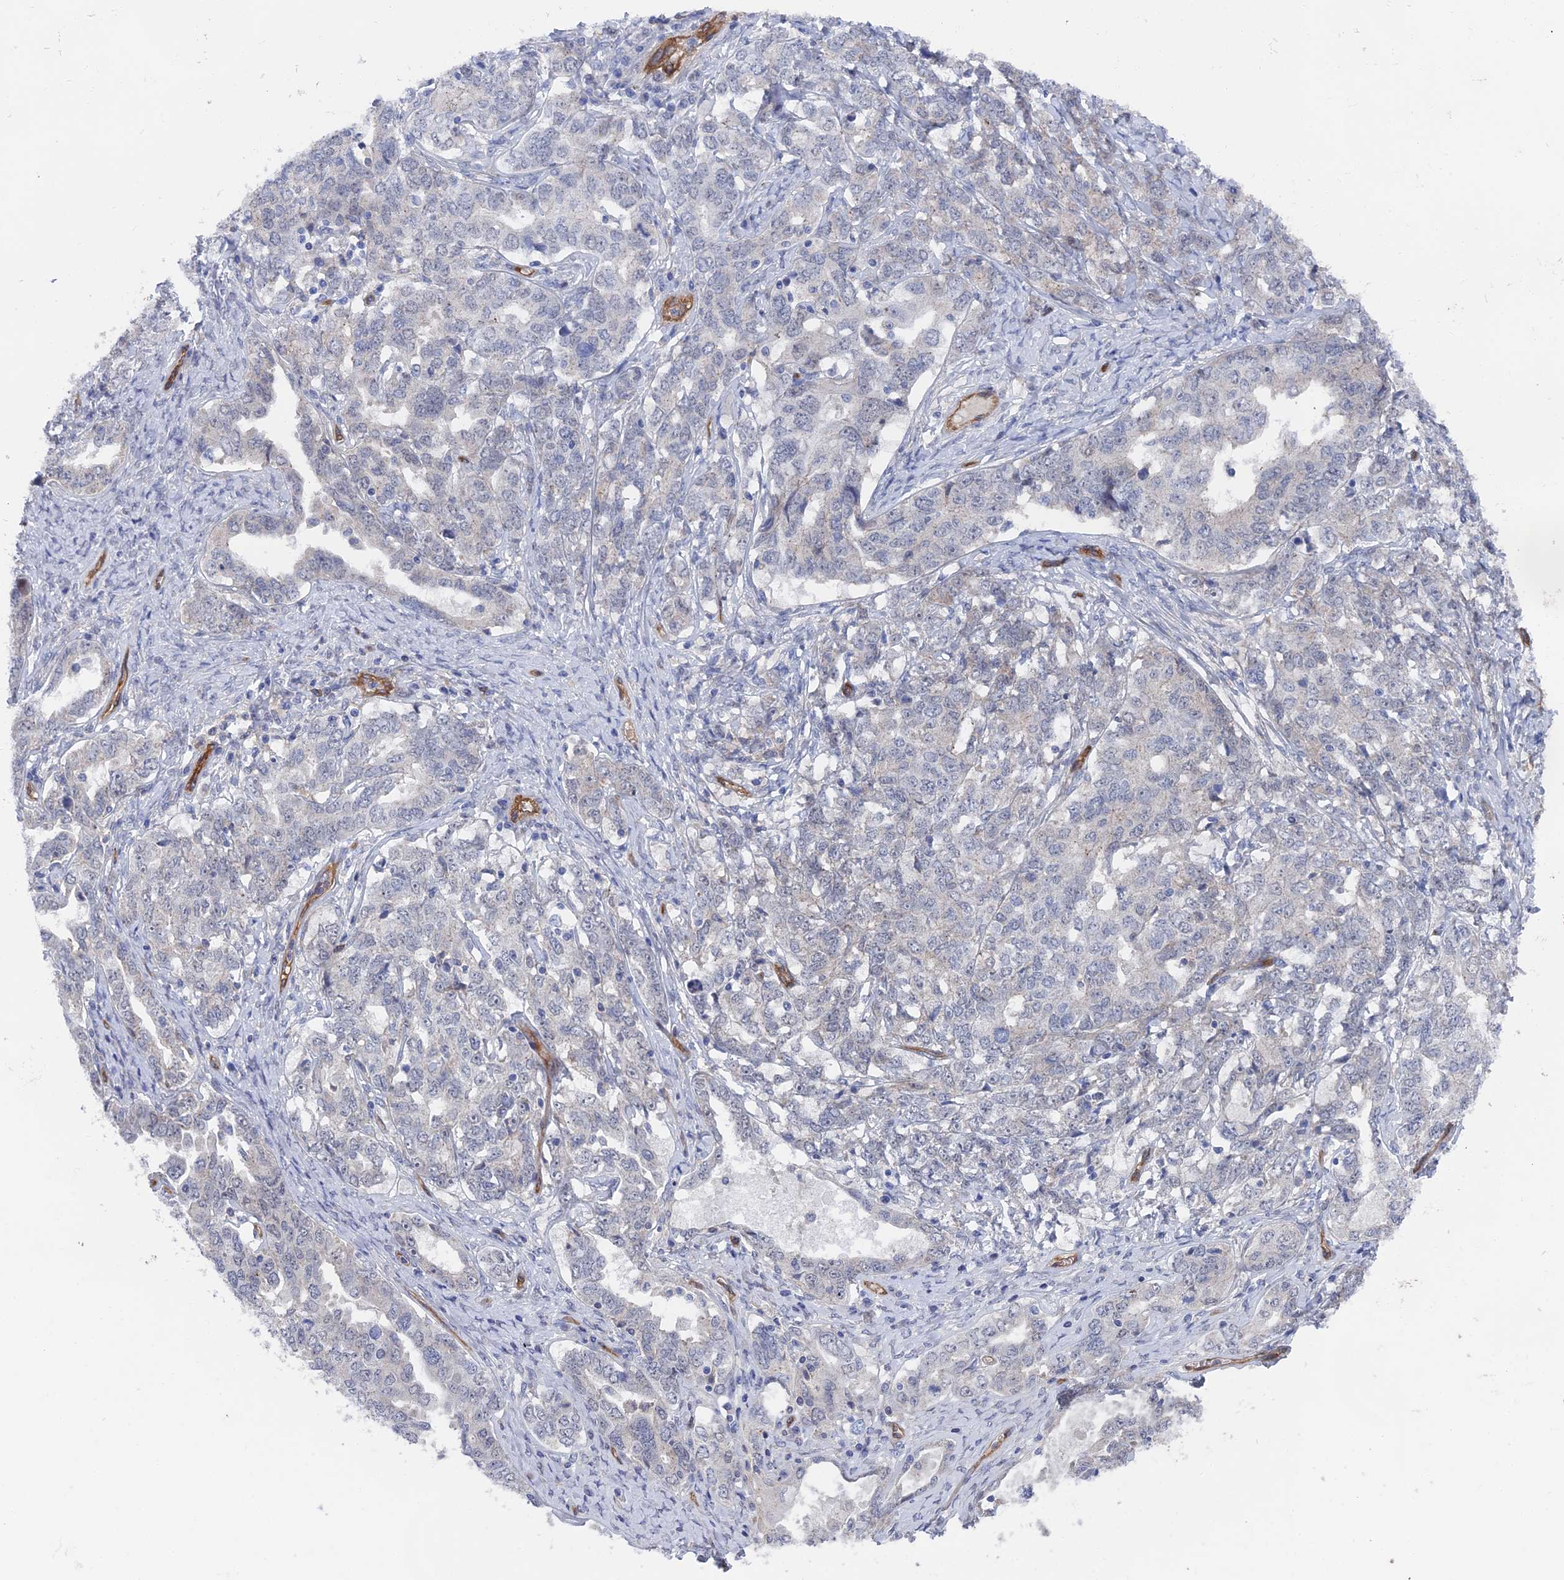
{"staining": {"intensity": "negative", "quantity": "none", "location": "none"}, "tissue": "ovarian cancer", "cell_type": "Tumor cells", "image_type": "cancer", "snomed": [{"axis": "morphology", "description": "Carcinoma, endometroid"}, {"axis": "topography", "description": "Ovary"}], "caption": "Endometroid carcinoma (ovarian) was stained to show a protein in brown. There is no significant staining in tumor cells.", "gene": "ARAP3", "patient": {"sex": "female", "age": 62}}